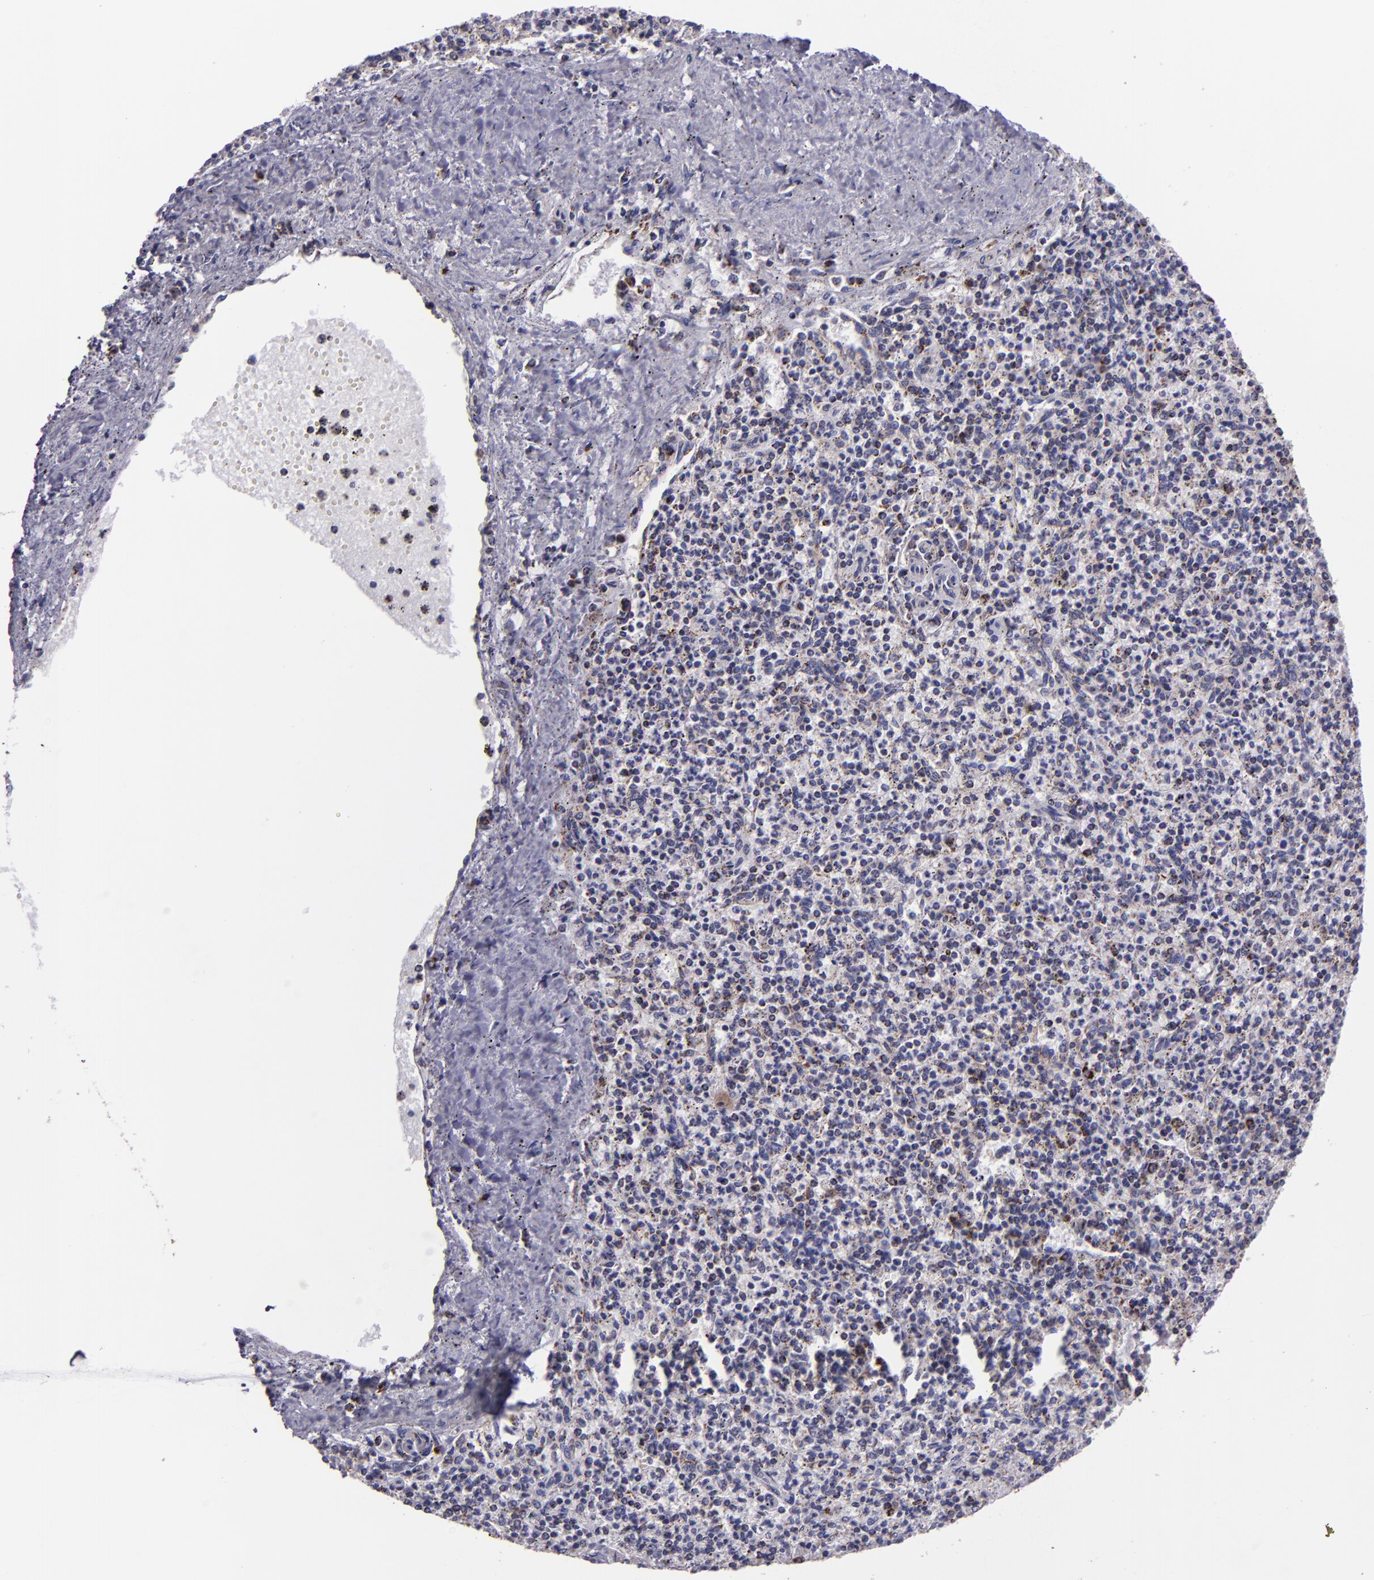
{"staining": {"intensity": "moderate", "quantity": "<25%", "location": "cytoplasmic/membranous"}, "tissue": "spleen", "cell_type": "Cells in red pulp", "image_type": "normal", "snomed": [{"axis": "morphology", "description": "Normal tissue, NOS"}, {"axis": "topography", "description": "Spleen"}], "caption": "An immunohistochemistry image of unremarkable tissue is shown. Protein staining in brown shows moderate cytoplasmic/membranous positivity in spleen within cells in red pulp.", "gene": "HSPD1", "patient": {"sex": "male", "age": 72}}